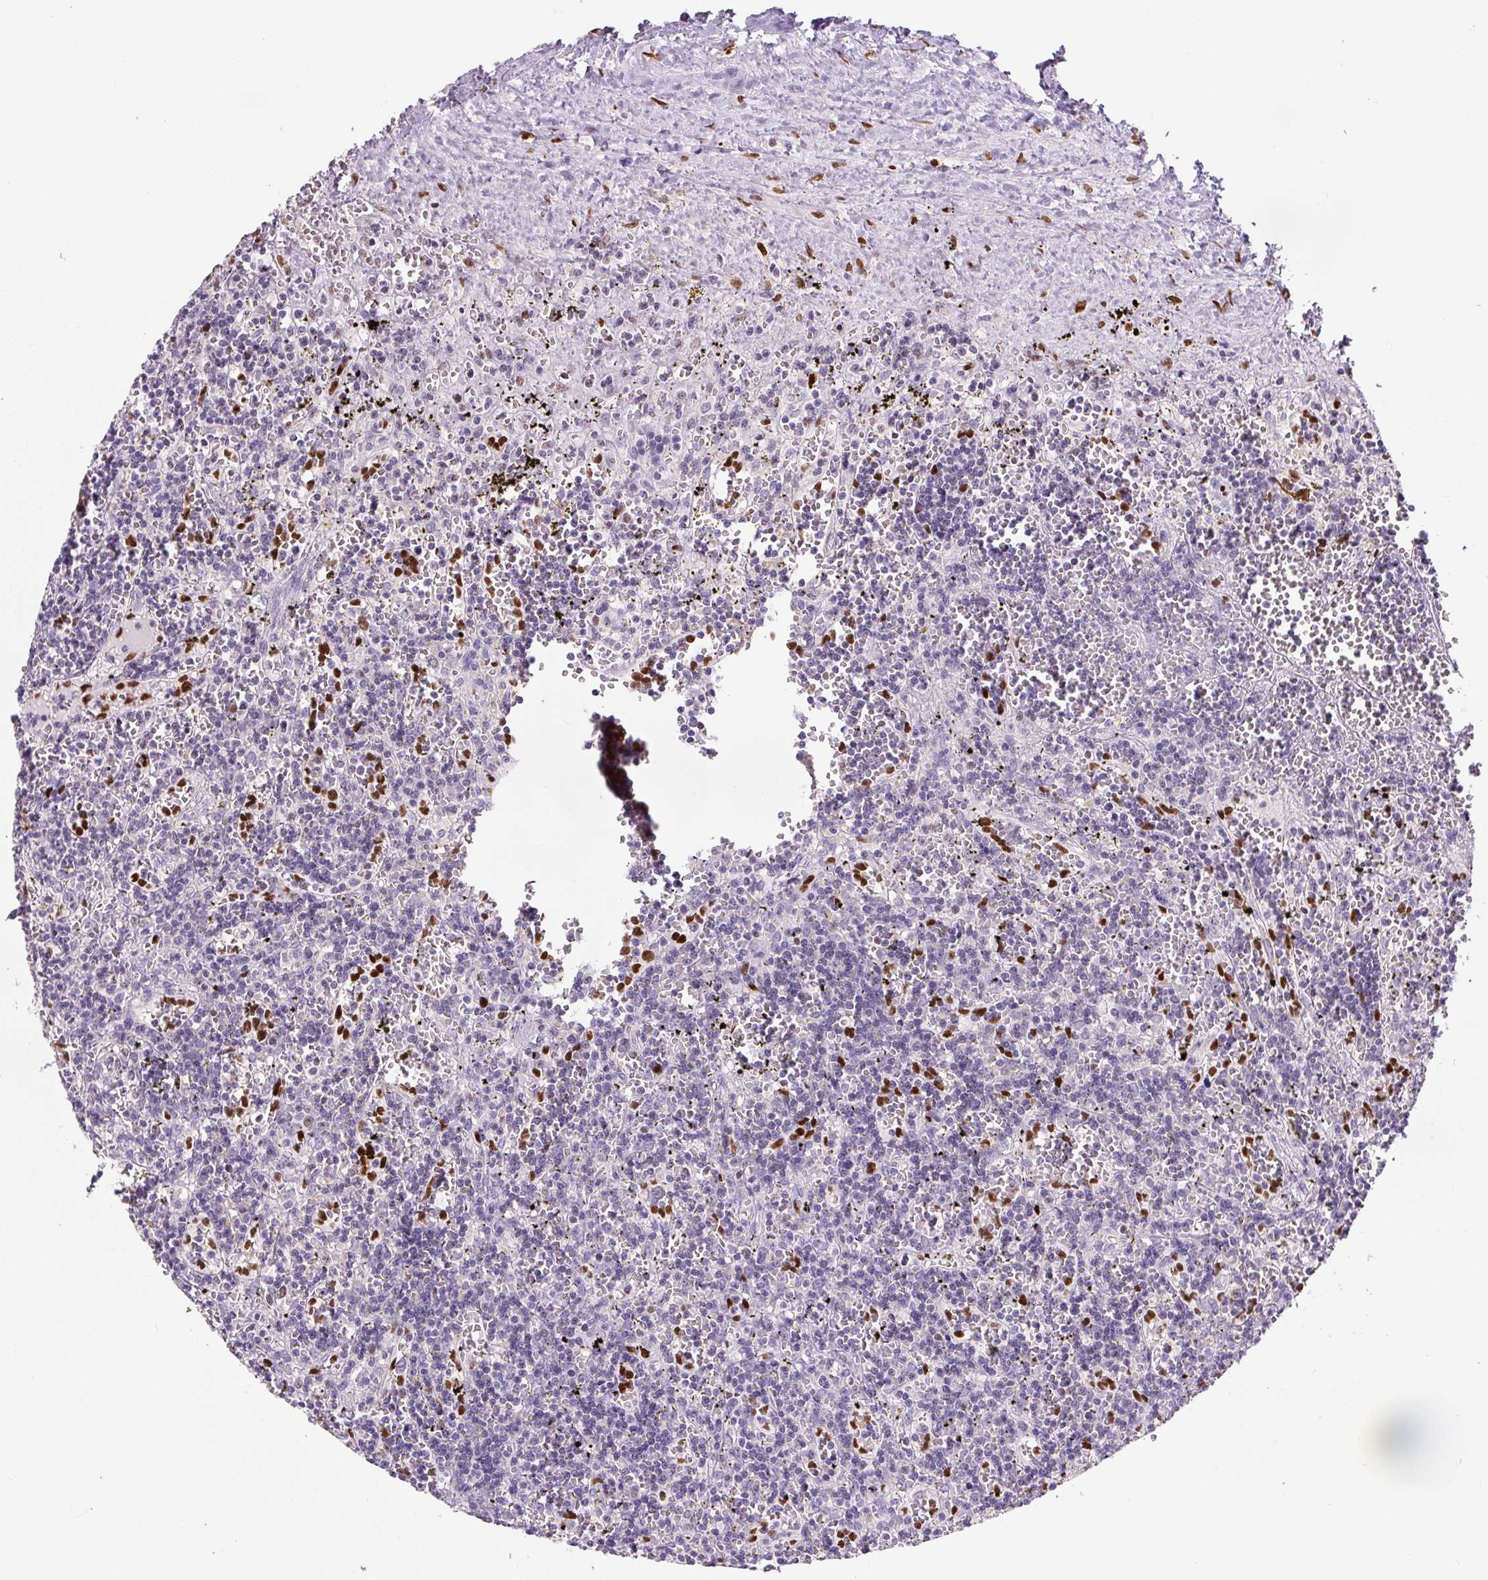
{"staining": {"intensity": "negative", "quantity": "none", "location": "none"}, "tissue": "lymphoma", "cell_type": "Tumor cells", "image_type": "cancer", "snomed": [{"axis": "morphology", "description": "Malignant lymphoma, non-Hodgkin's type, Low grade"}, {"axis": "topography", "description": "Spleen"}], "caption": "There is no significant expression in tumor cells of lymphoma.", "gene": "ZEB1", "patient": {"sex": "male", "age": 60}}